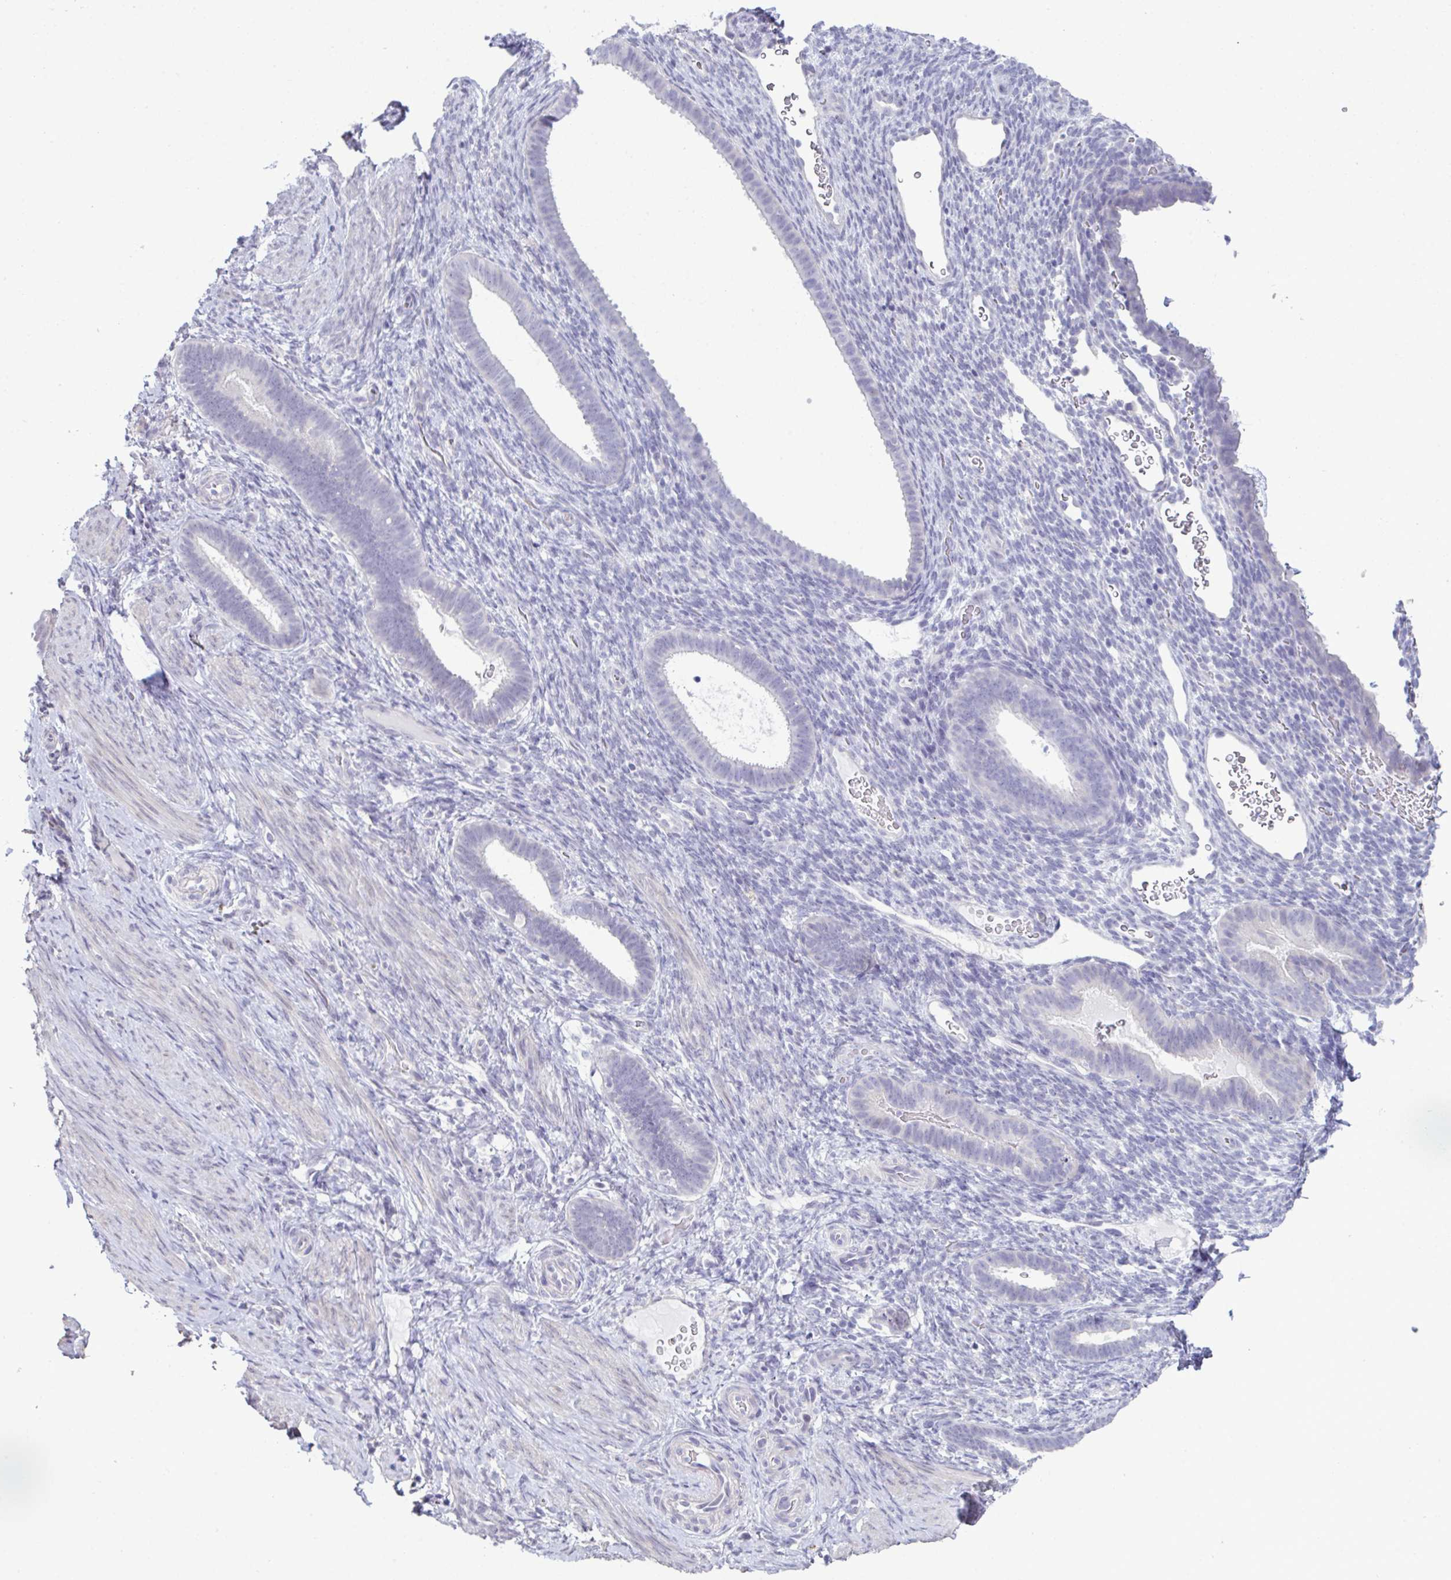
{"staining": {"intensity": "negative", "quantity": "none", "location": "none"}, "tissue": "endometrium", "cell_type": "Cells in endometrial stroma", "image_type": "normal", "snomed": [{"axis": "morphology", "description": "Normal tissue, NOS"}, {"axis": "topography", "description": "Endometrium"}], "caption": "An IHC image of benign endometrium is shown. There is no staining in cells in endometrial stroma of endometrium. (Stains: DAB IHC with hematoxylin counter stain, Microscopy: brightfield microscopy at high magnification).", "gene": "ATP6V0D2", "patient": {"sex": "female", "age": 34}}